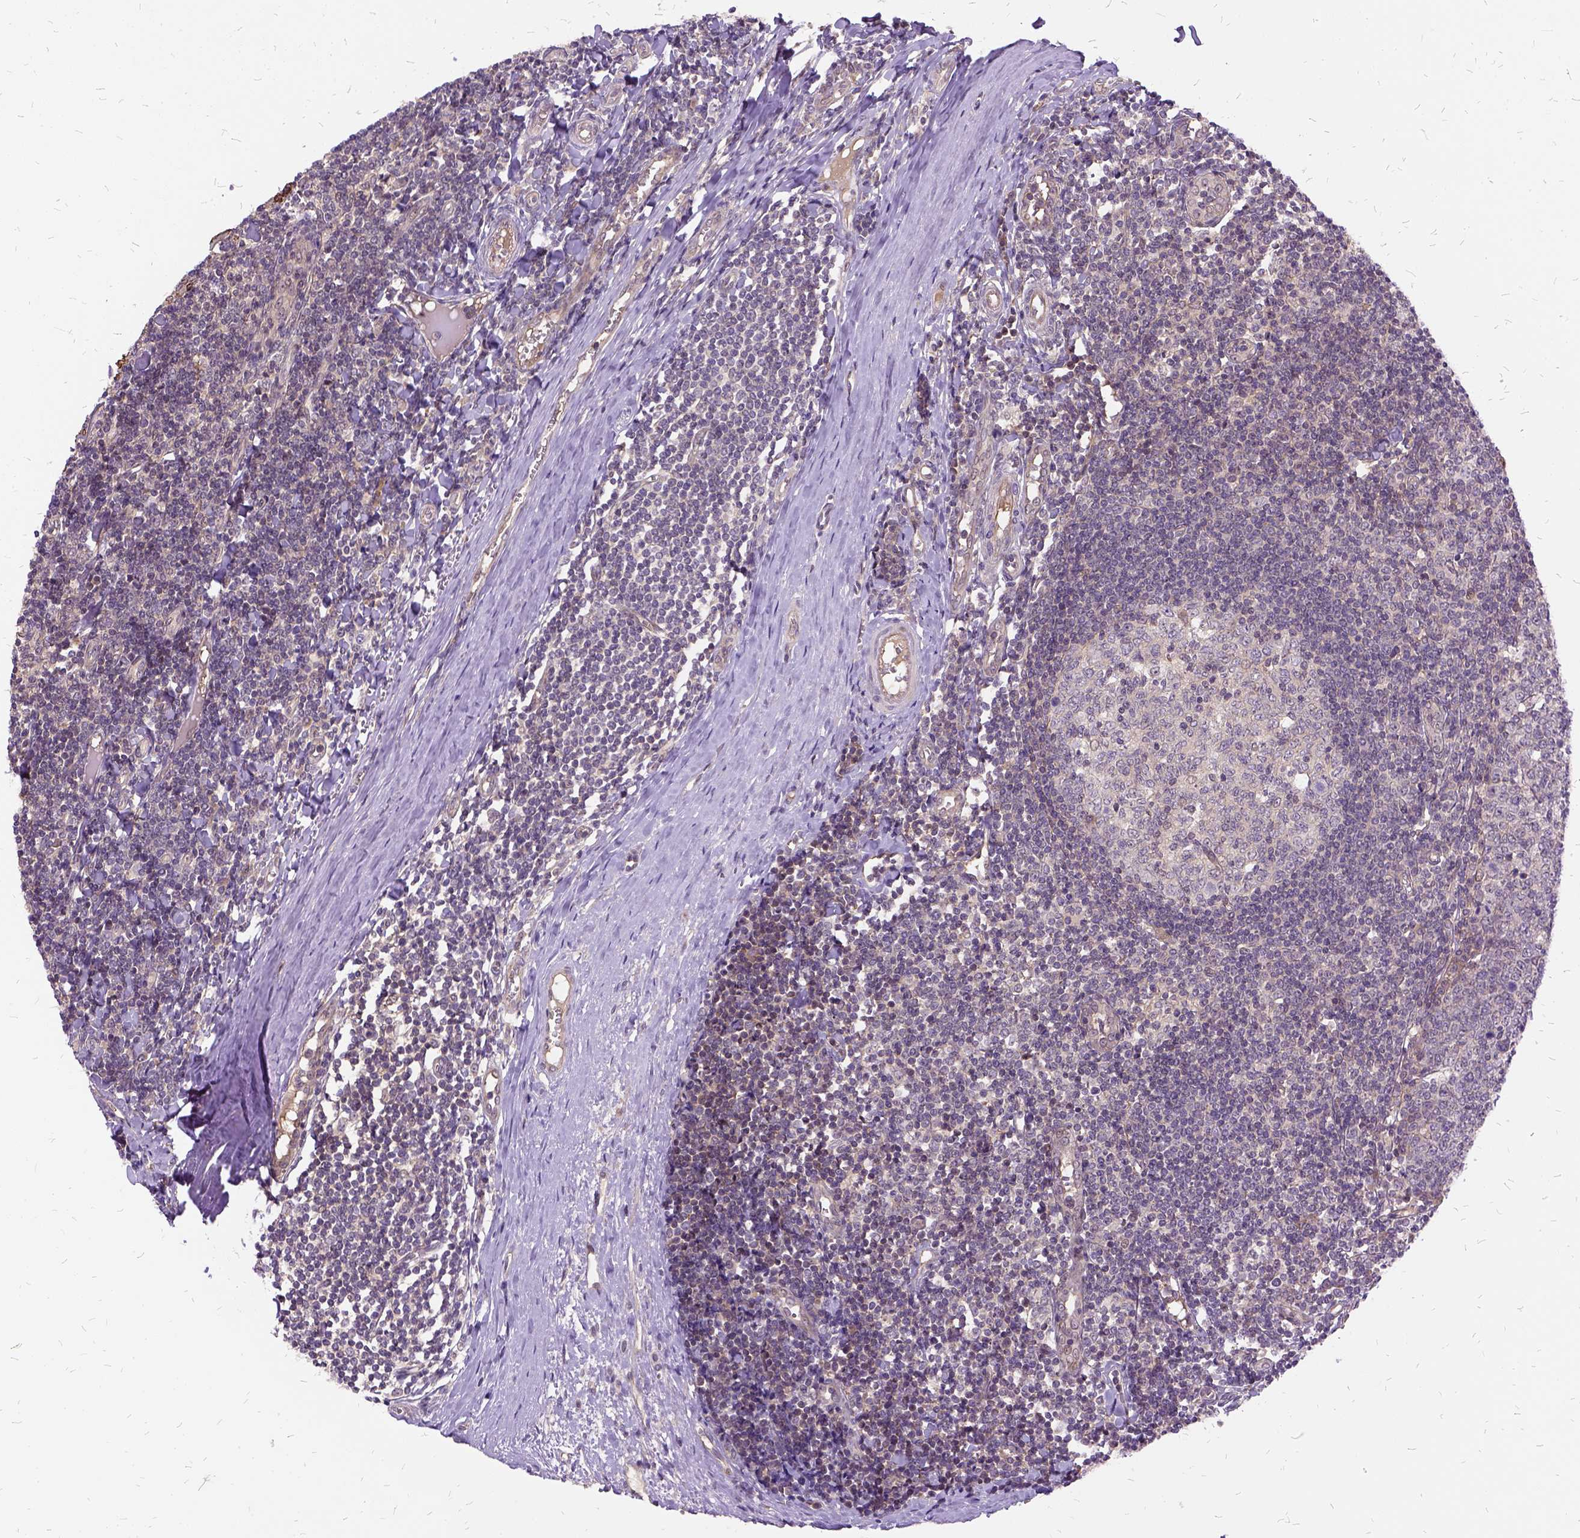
{"staining": {"intensity": "negative", "quantity": "none", "location": "none"}, "tissue": "tonsil", "cell_type": "Germinal center cells", "image_type": "normal", "snomed": [{"axis": "morphology", "description": "Normal tissue, NOS"}, {"axis": "topography", "description": "Tonsil"}], "caption": "Germinal center cells show no significant protein expression in normal tonsil. Brightfield microscopy of immunohistochemistry (IHC) stained with DAB (3,3'-diaminobenzidine) (brown) and hematoxylin (blue), captured at high magnification.", "gene": "ILRUN", "patient": {"sex": "female", "age": 12}}